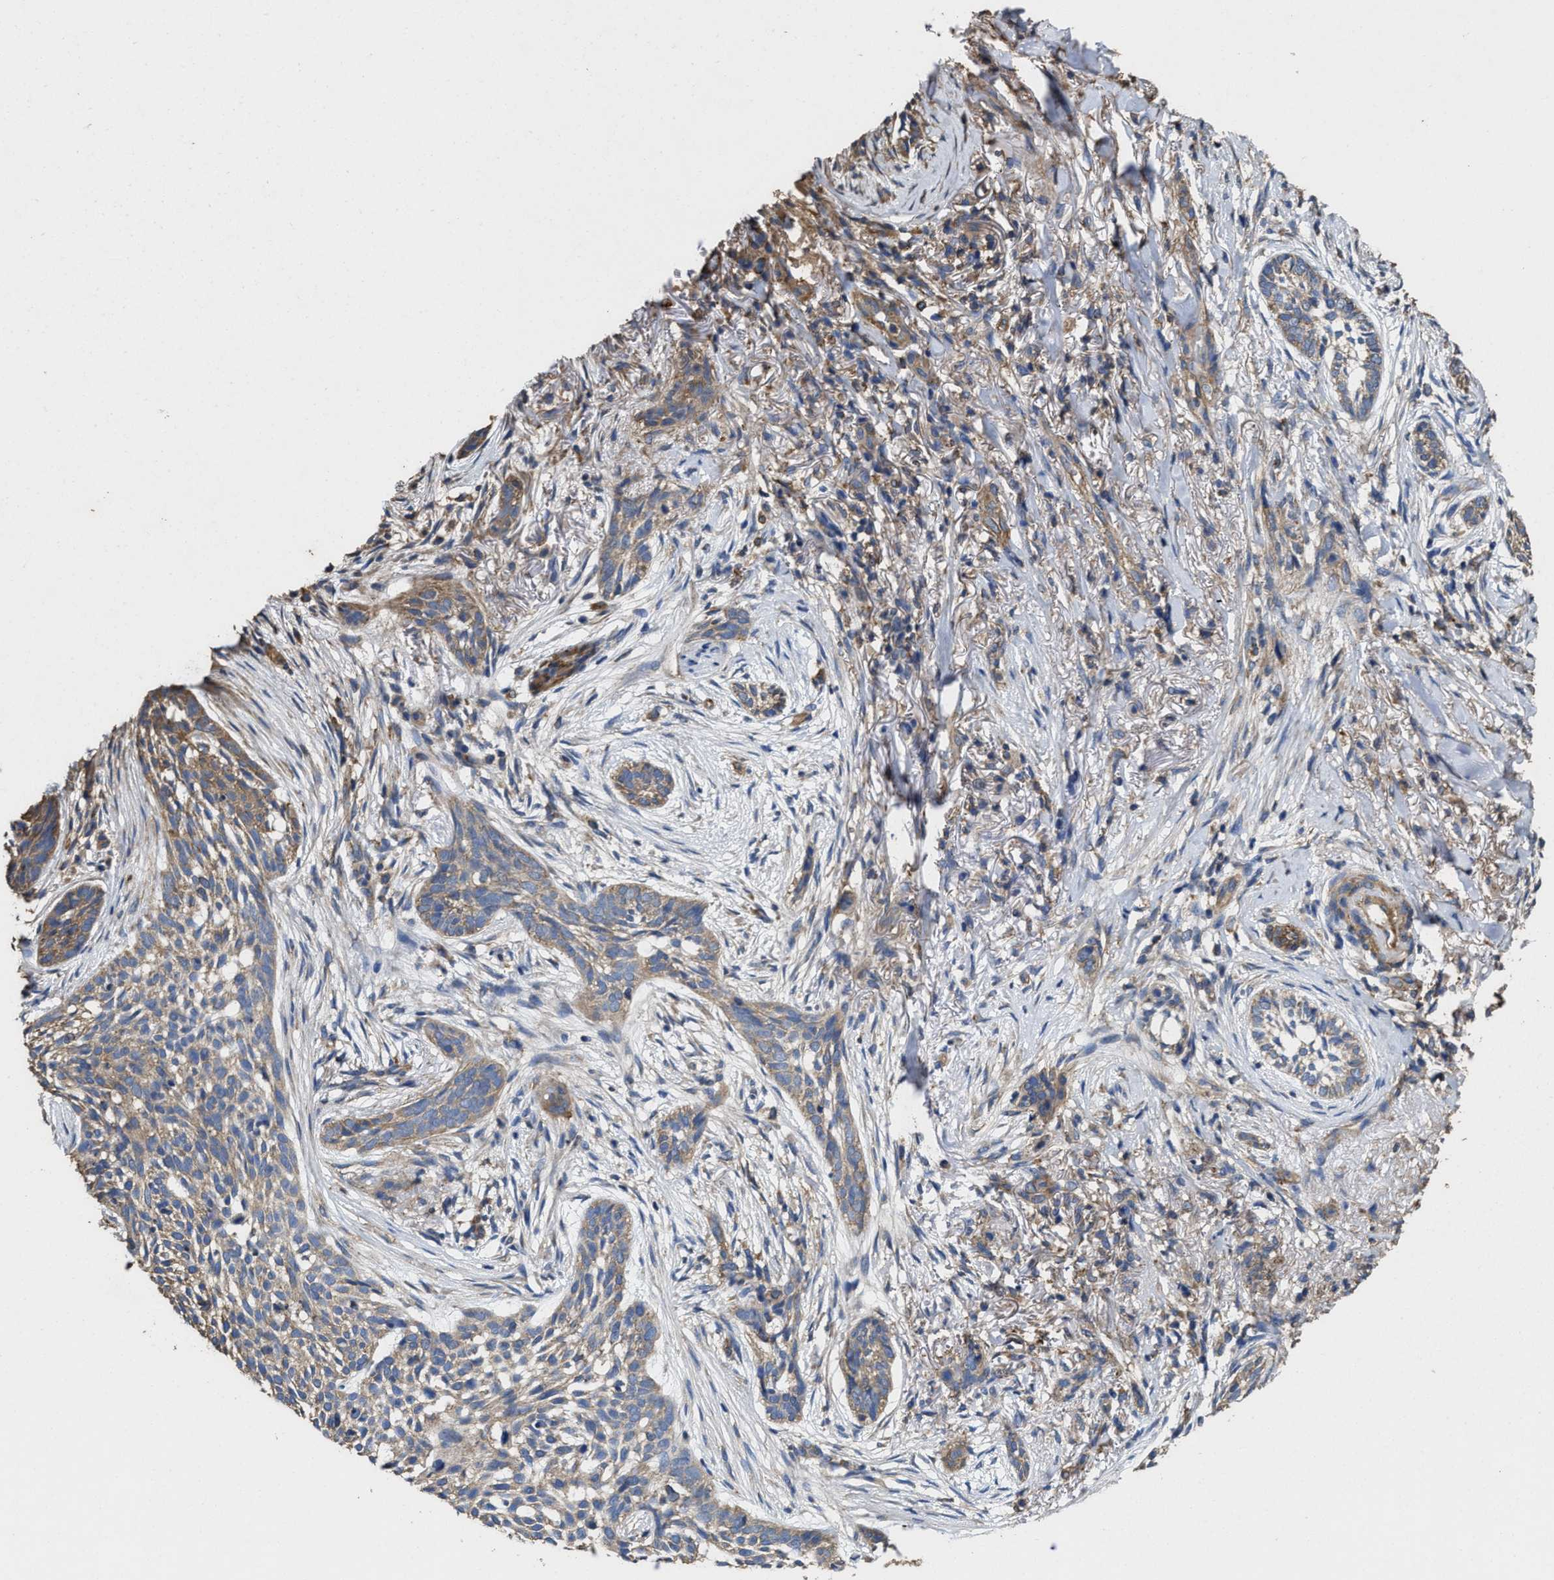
{"staining": {"intensity": "weak", "quantity": "25%-75%", "location": "cytoplasmic/membranous"}, "tissue": "skin cancer", "cell_type": "Tumor cells", "image_type": "cancer", "snomed": [{"axis": "morphology", "description": "Basal cell carcinoma"}, {"axis": "topography", "description": "Skin"}], "caption": "IHC staining of basal cell carcinoma (skin), which displays low levels of weak cytoplasmic/membranous staining in about 25%-75% of tumor cells indicating weak cytoplasmic/membranous protein positivity. The staining was performed using DAB (3,3'-diaminobenzidine) (brown) for protein detection and nuclei were counterstained in hematoxylin (blue).", "gene": "SFXN4", "patient": {"sex": "female", "age": 88}}